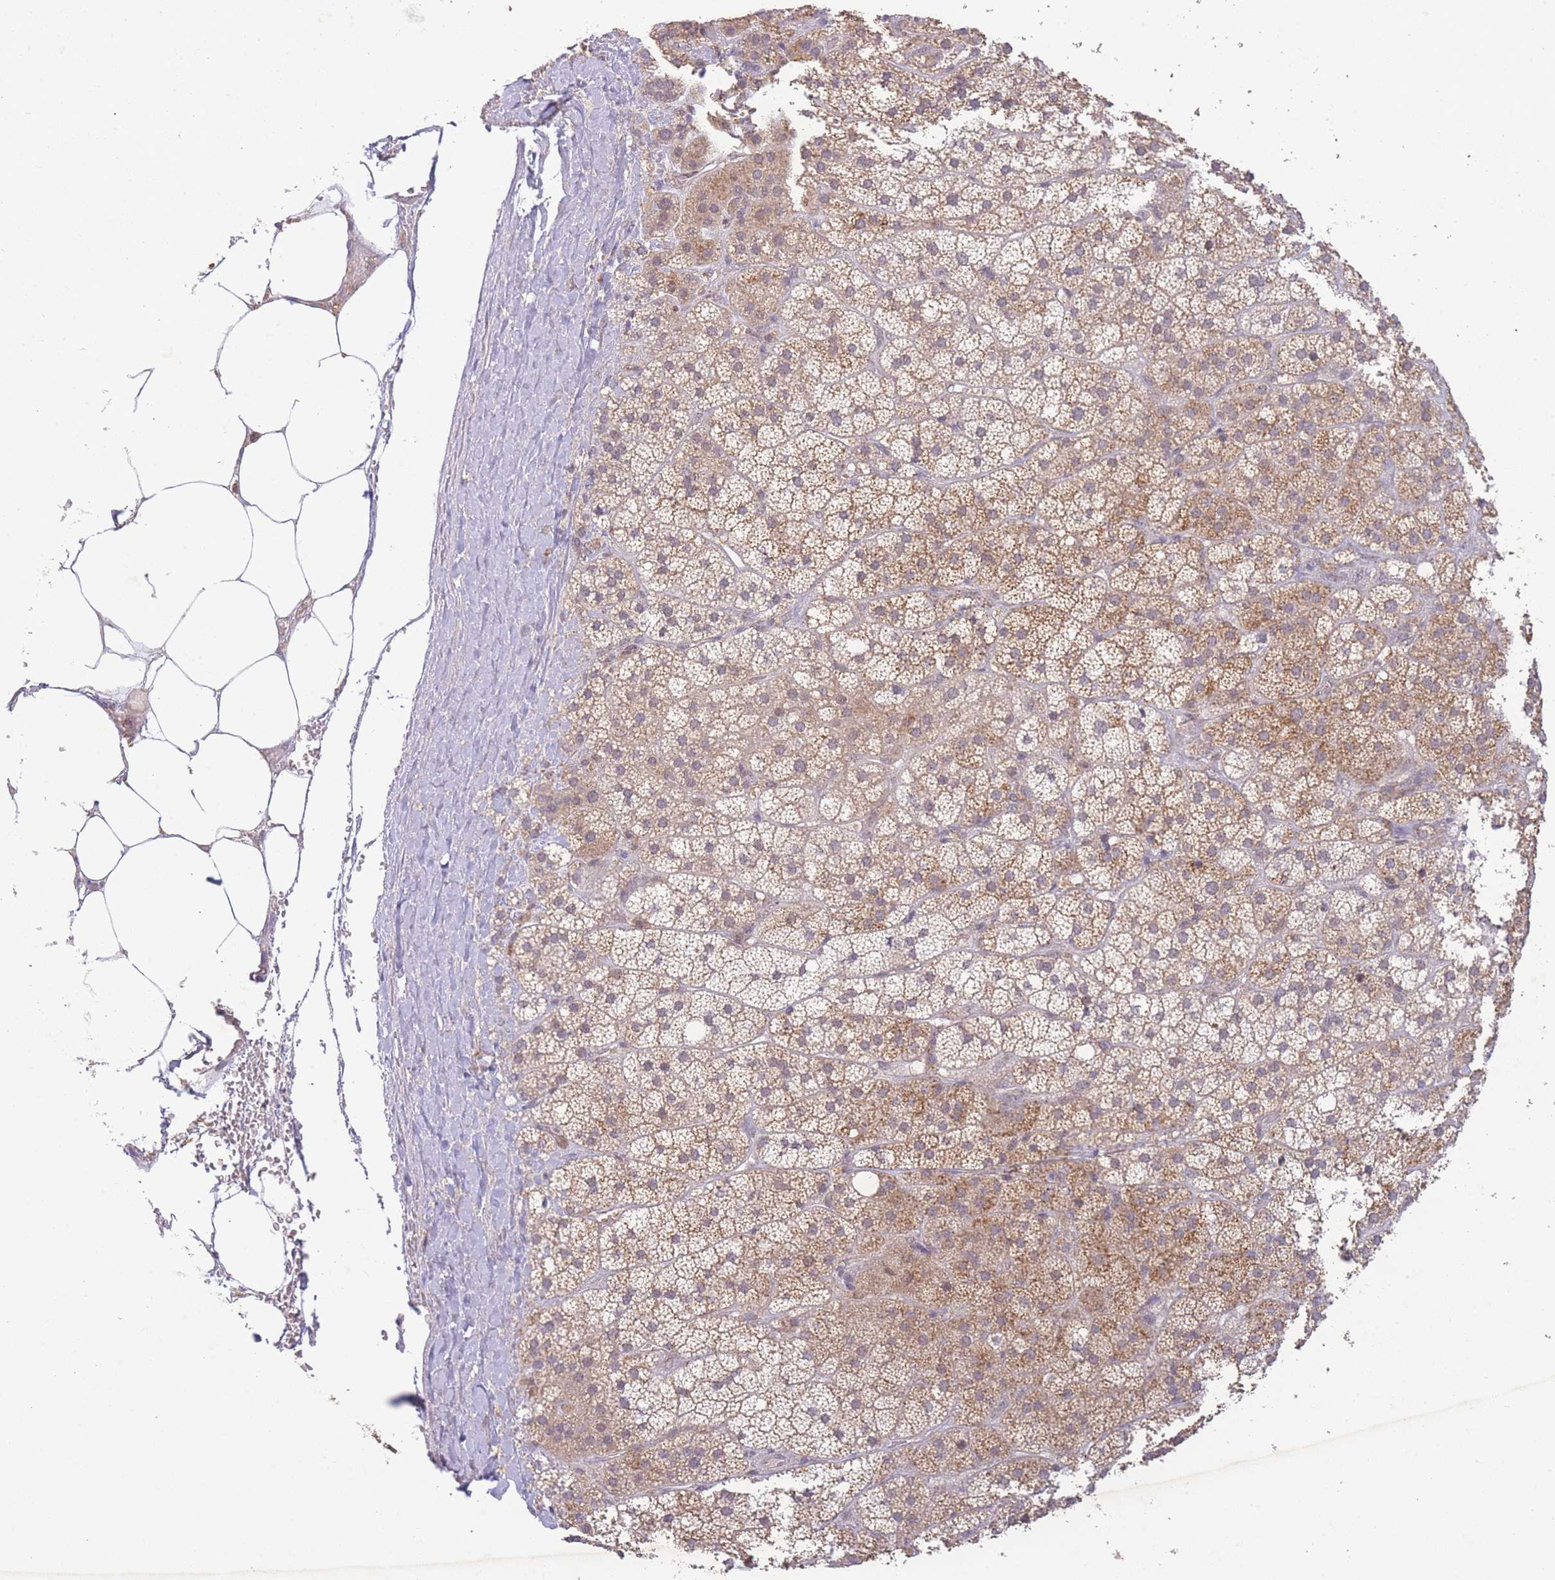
{"staining": {"intensity": "moderate", "quantity": "25%-75%", "location": "cytoplasmic/membranous"}, "tissue": "adrenal gland", "cell_type": "Glandular cells", "image_type": "normal", "snomed": [{"axis": "morphology", "description": "Normal tissue, NOS"}, {"axis": "topography", "description": "Adrenal gland"}], "caption": "The histopathology image shows a brown stain indicating the presence of a protein in the cytoplasmic/membranous of glandular cells in adrenal gland.", "gene": "RNF144B", "patient": {"sex": "female", "age": 70}}